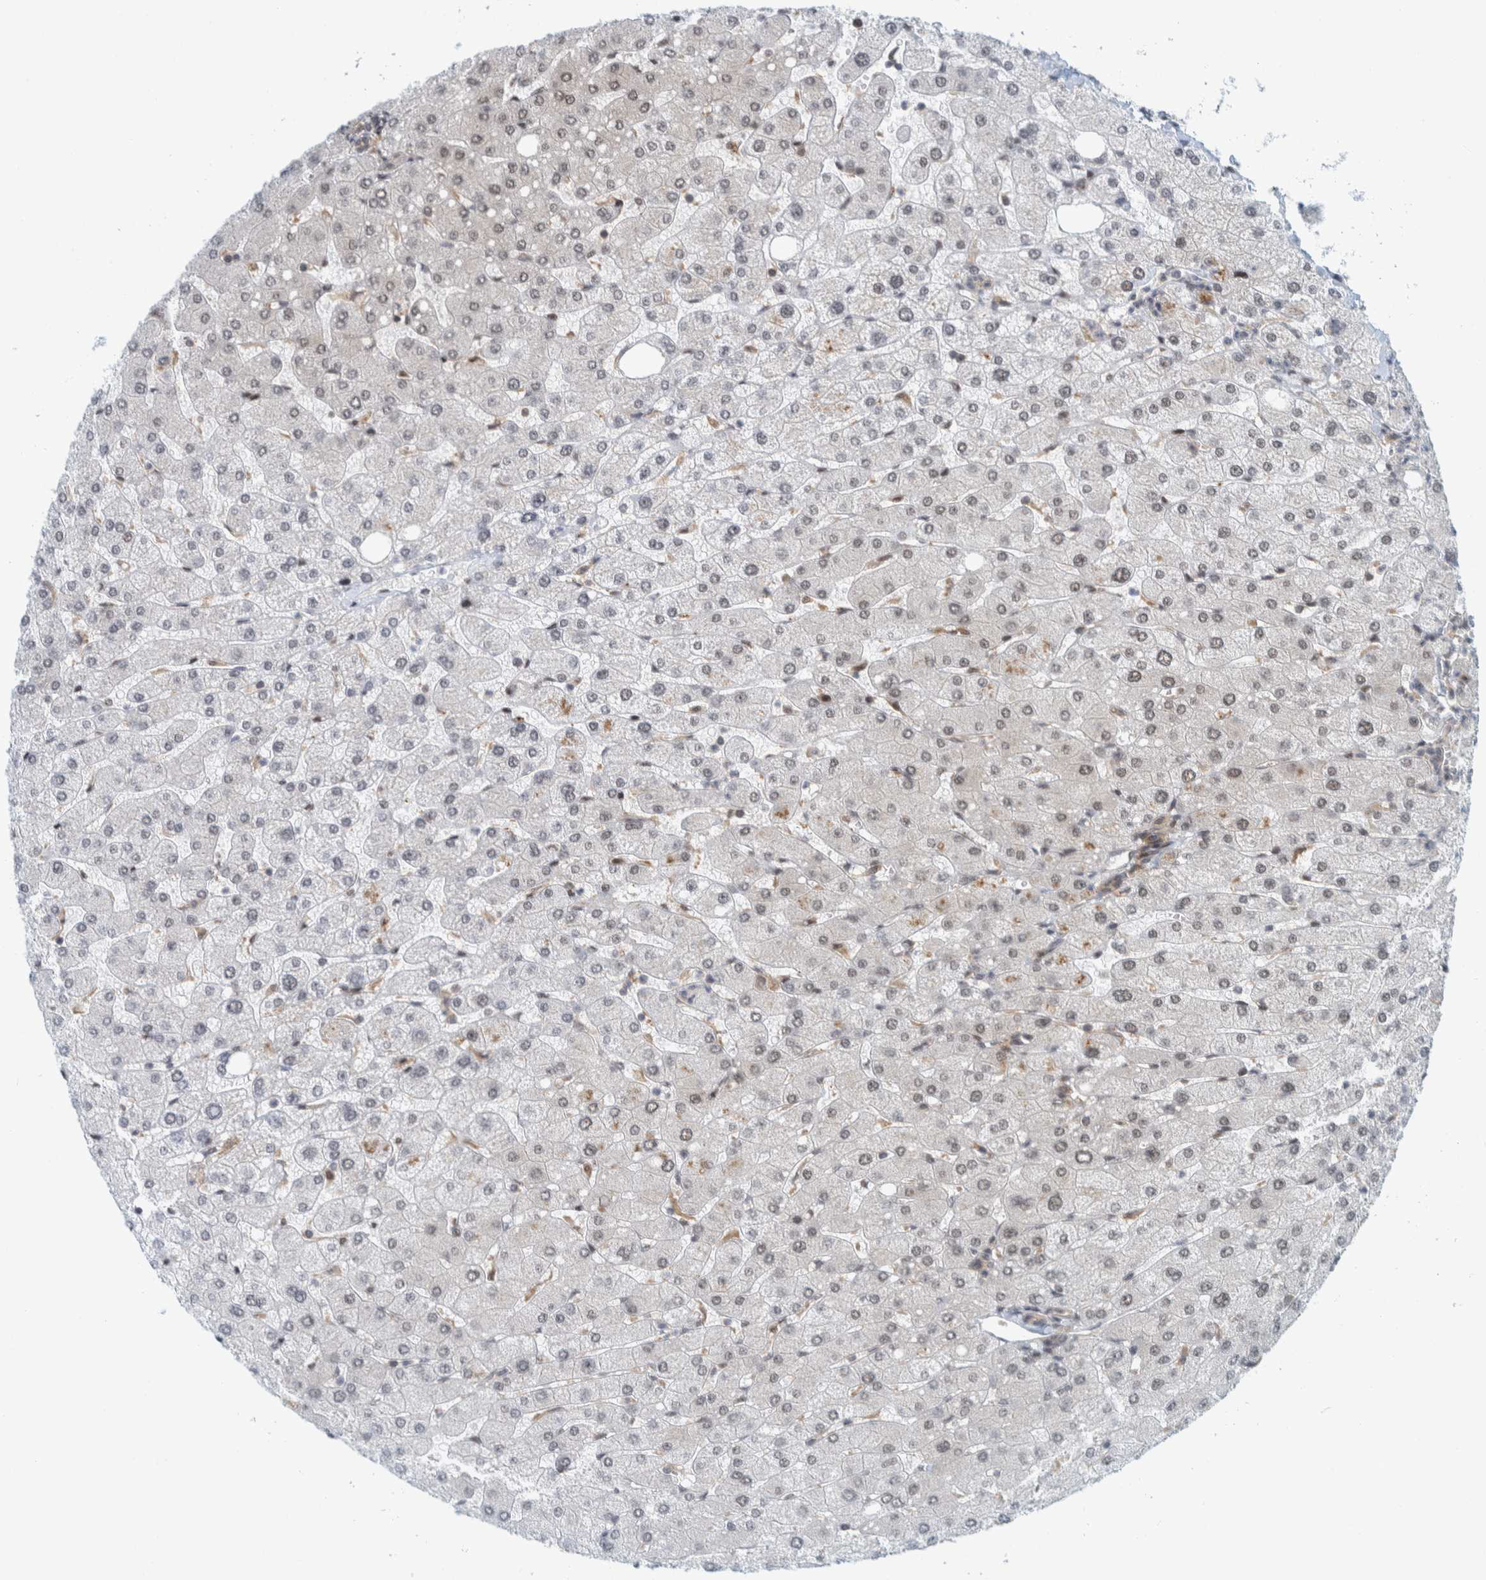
{"staining": {"intensity": "weak", "quantity": "25%-75%", "location": "cytoplasmic/membranous,nuclear"}, "tissue": "liver", "cell_type": "Cholangiocytes", "image_type": "normal", "snomed": [{"axis": "morphology", "description": "Normal tissue, NOS"}, {"axis": "topography", "description": "Liver"}], "caption": "About 25%-75% of cholangiocytes in normal human liver reveal weak cytoplasmic/membranous,nuclear protein staining as visualized by brown immunohistochemical staining.", "gene": "COPS3", "patient": {"sex": "male", "age": 55}}